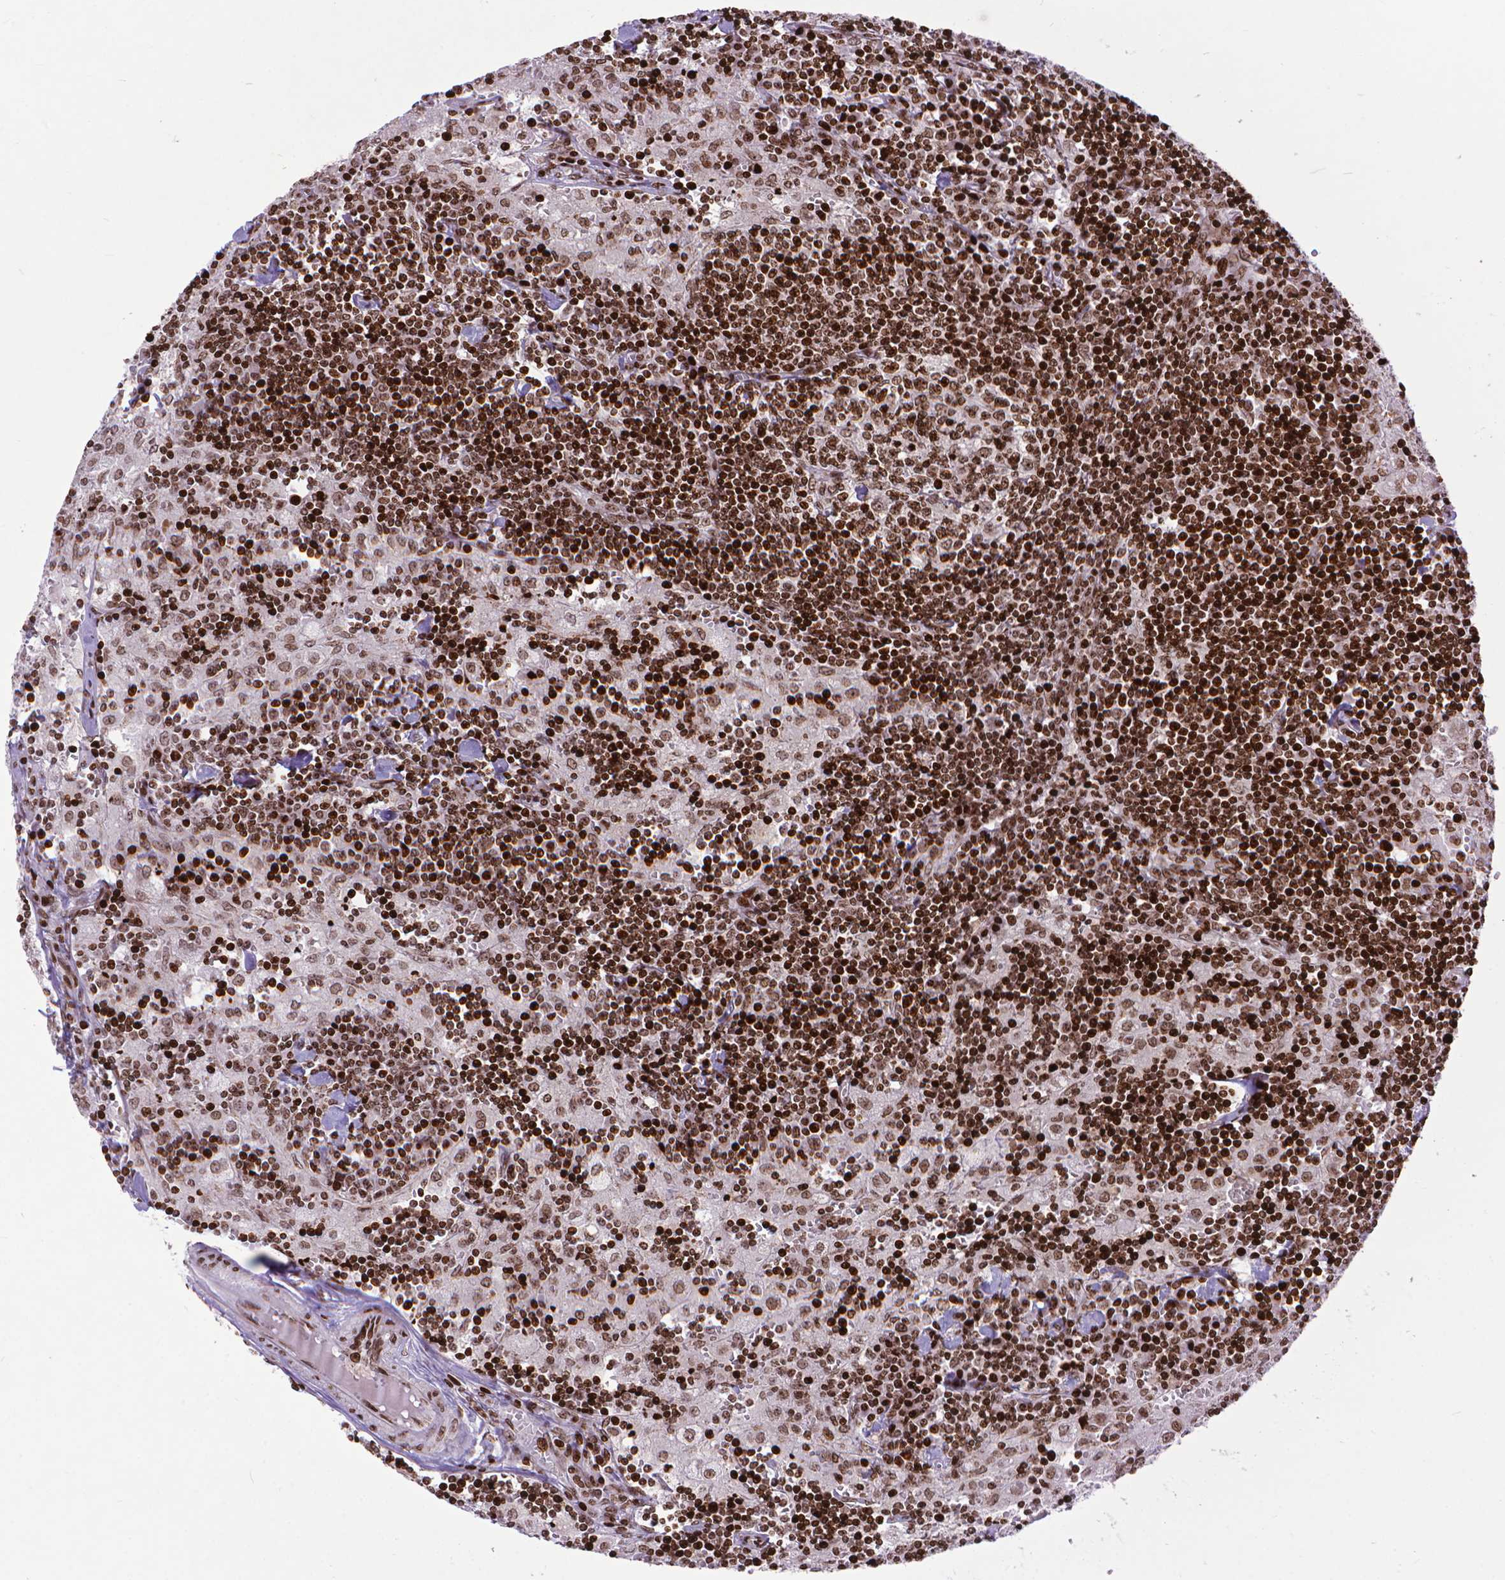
{"staining": {"intensity": "moderate", "quantity": ">75%", "location": "nuclear"}, "tissue": "lymph node", "cell_type": "Germinal center cells", "image_type": "normal", "snomed": [{"axis": "morphology", "description": "Normal tissue, NOS"}, {"axis": "topography", "description": "Lymph node"}], "caption": "Immunohistochemical staining of unremarkable lymph node reveals medium levels of moderate nuclear expression in about >75% of germinal center cells.", "gene": "AMER1", "patient": {"sex": "male", "age": 55}}